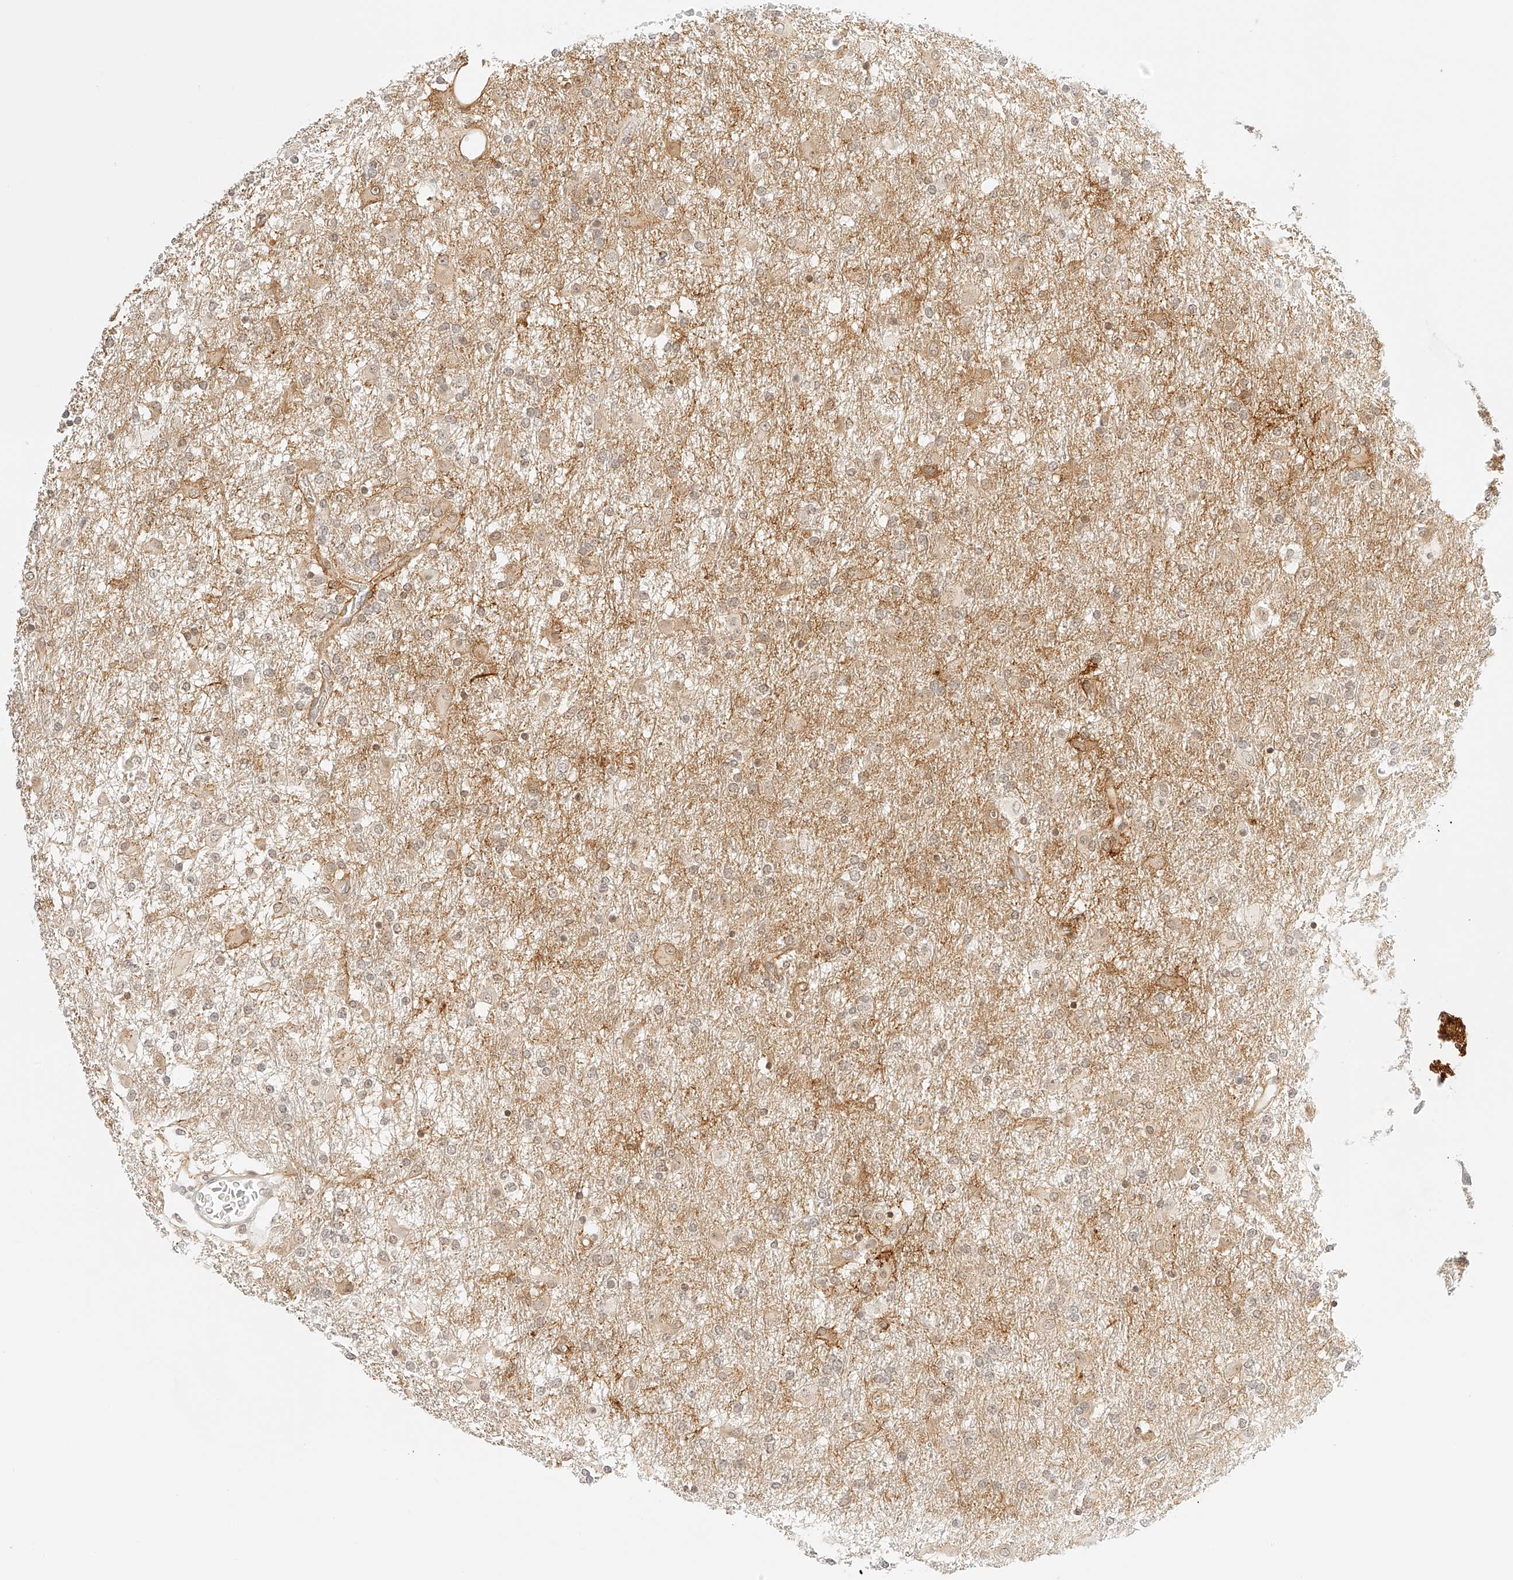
{"staining": {"intensity": "negative", "quantity": "none", "location": "none"}, "tissue": "glioma", "cell_type": "Tumor cells", "image_type": "cancer", "snomed": [{"axis": "morphology", "description": "Glioma, malignant, Low grade"}, {"axis": "topography", "description": "Brain"}], "caption": "A high-resolution image shows immunohistochemistry (IHC) staining of malignant glioma (low-grade), which displays no significant staining in tumor cells.", "gene": "ZFP69", "patient": {"sex": "male", "age": 65}}